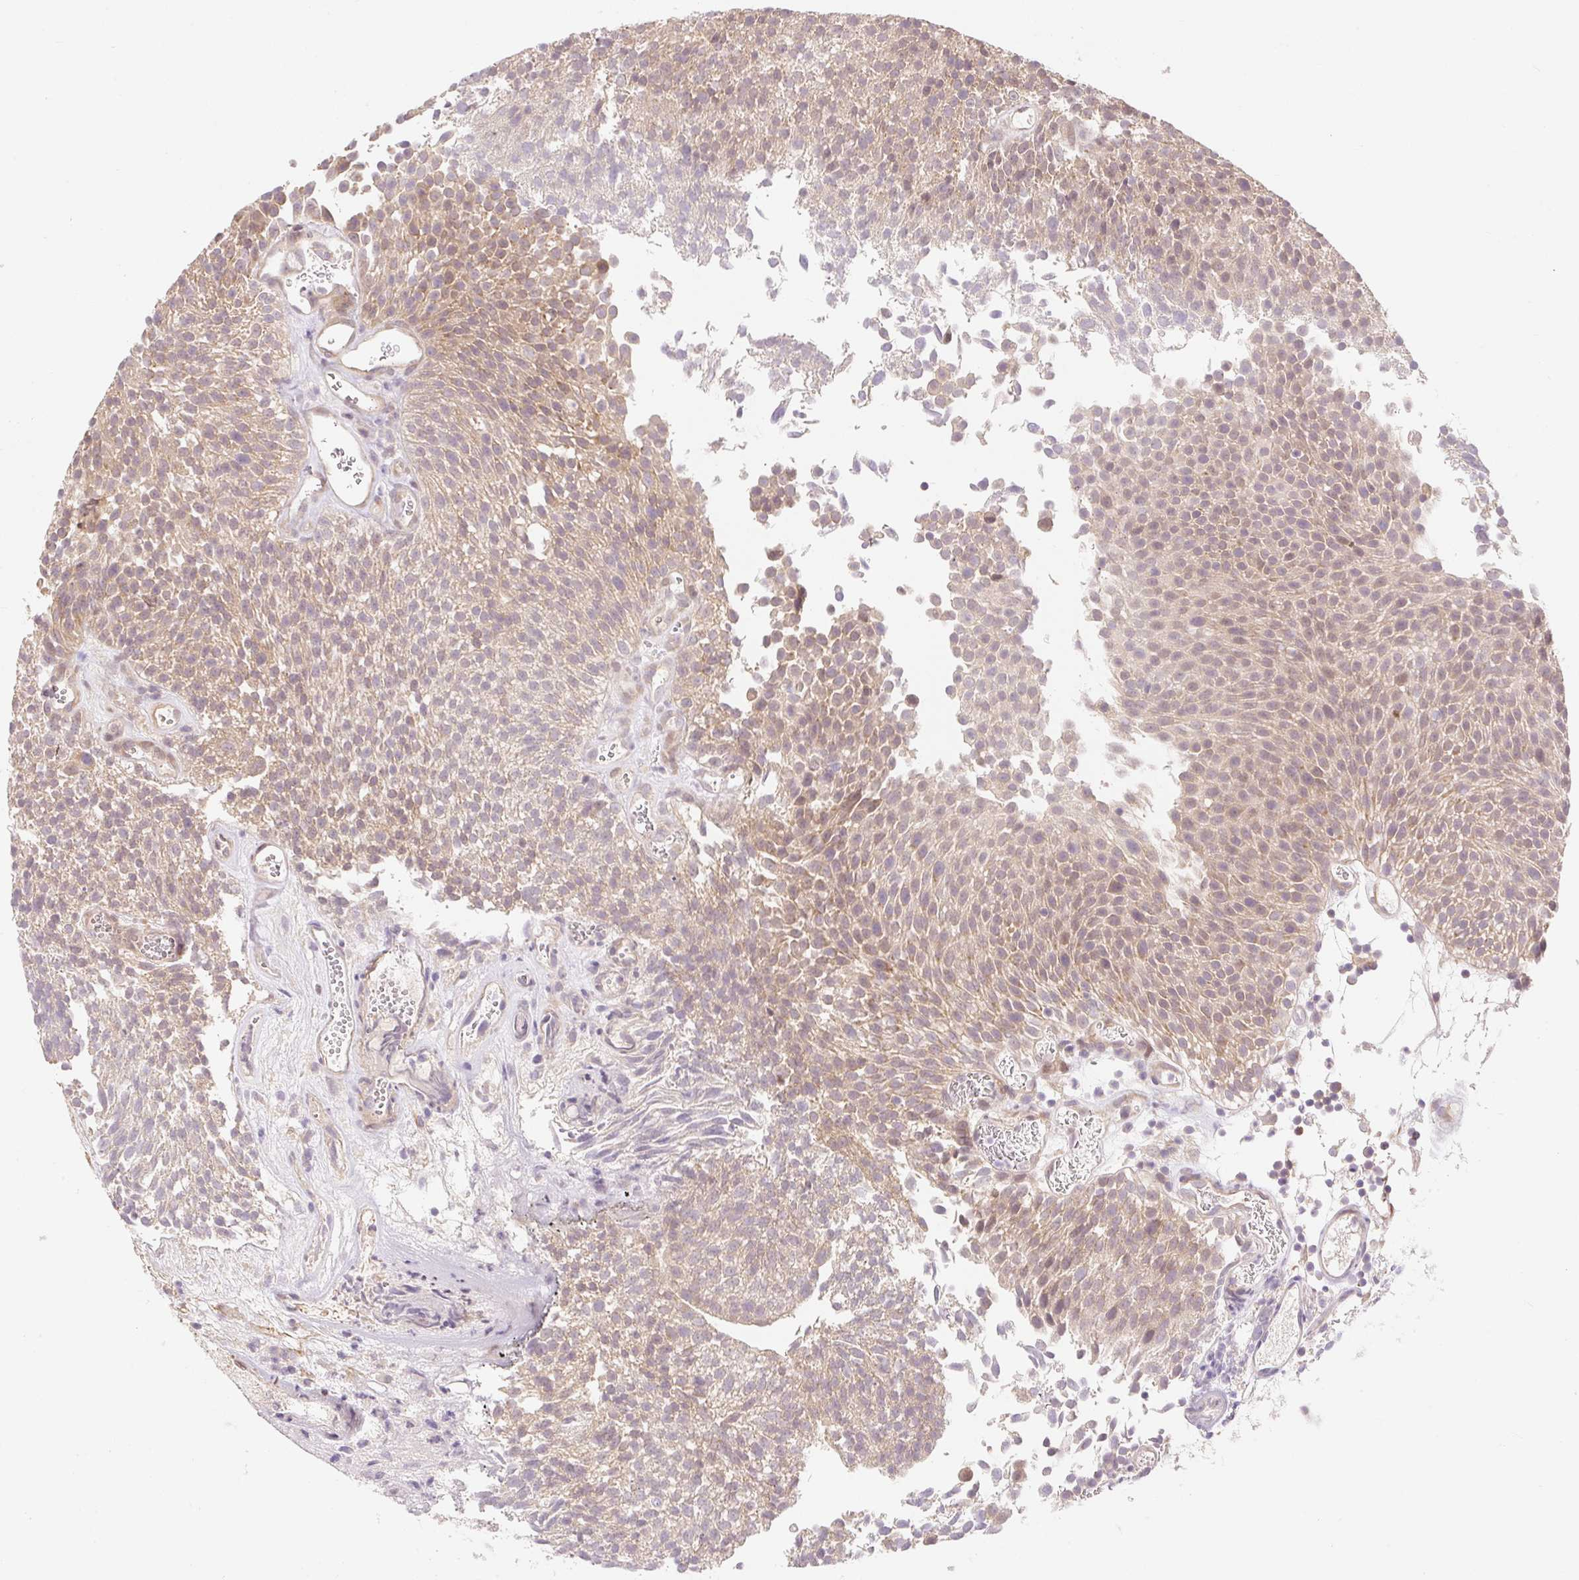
{"staining": {"intensity": "weak", "quantity": "25%-75%", "location": "cytoplasmic/membranous"}, "tissue": "urothelial cancer", "cell_type": "Tumor cells", "image_type": "cancer", "snomed": [{"axis": "morphology", "description": "Urothelial carcinoma, Low grade"}, {"axis": "topography", "description": "Urinary bladder"}], "caption": "Weak cytoplasmic/membranous protein positivity is present in about 25%-75% of tumor cells in urothelial cancer.", "gene": "EMC10", "patient": {"sex": "female", "age": 79}}